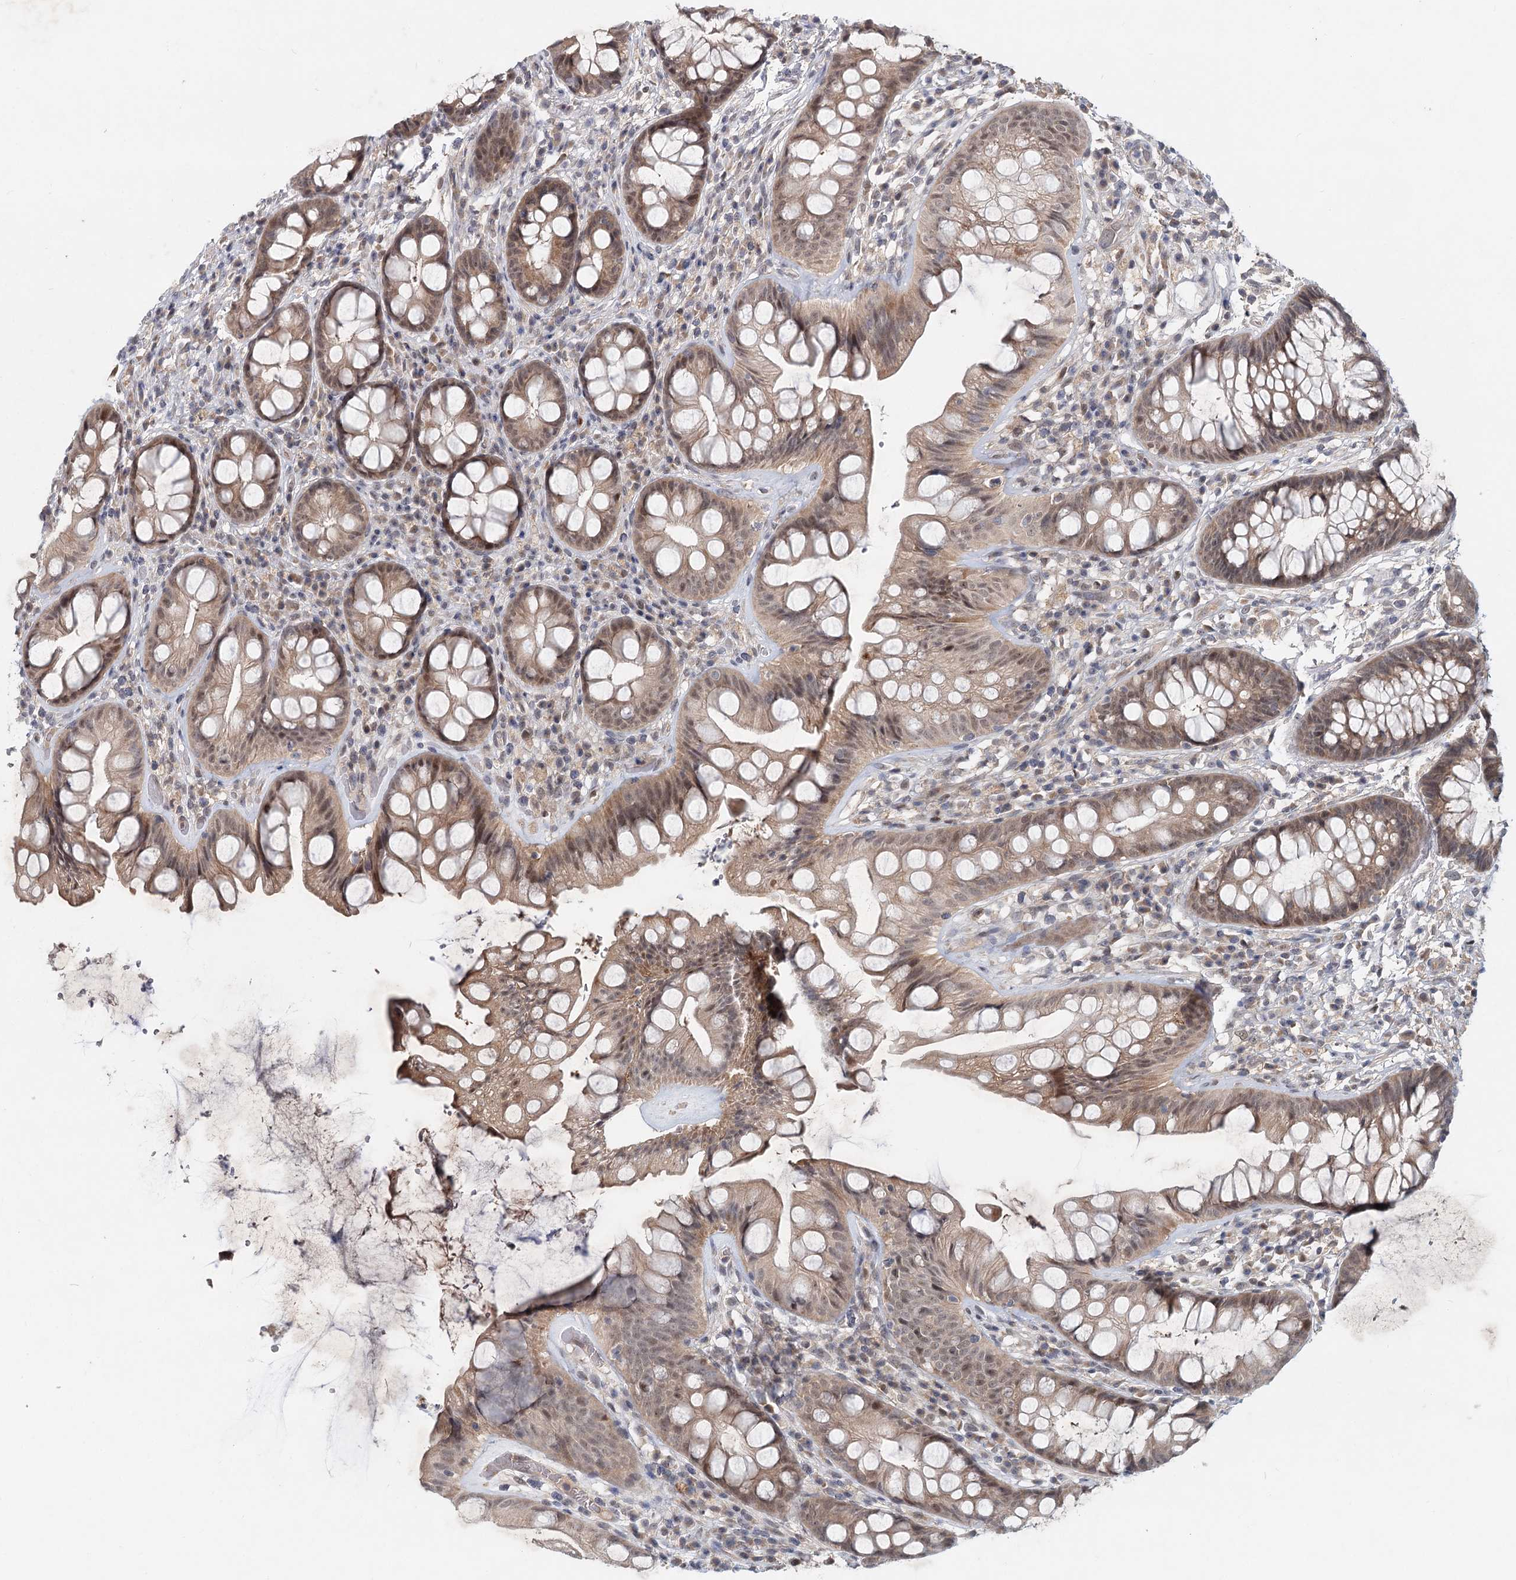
{"staining": {"intensity": "moderate", "quantity": ">75%", "location": "cytoplasmic/membranous,nuclear"}, "tissue": "rectum", "cell_type": "Glandular cells", "image_type": "normal", "snomed": [{"axis": "morphology", "description": "Normal tissue, NOS"}, {"axis": "topography", "description": "Rectum"}], "caption": "Protein staining of unremarkable rectum displays moderate cytoplasmic/membranous,nuclear positivity in about >75% of glandular cells. The protein is shown in brown color, while the nuclei are stained blue.", "gene": "AP3B1", "patient": {"sex": "male", "age": 74}}